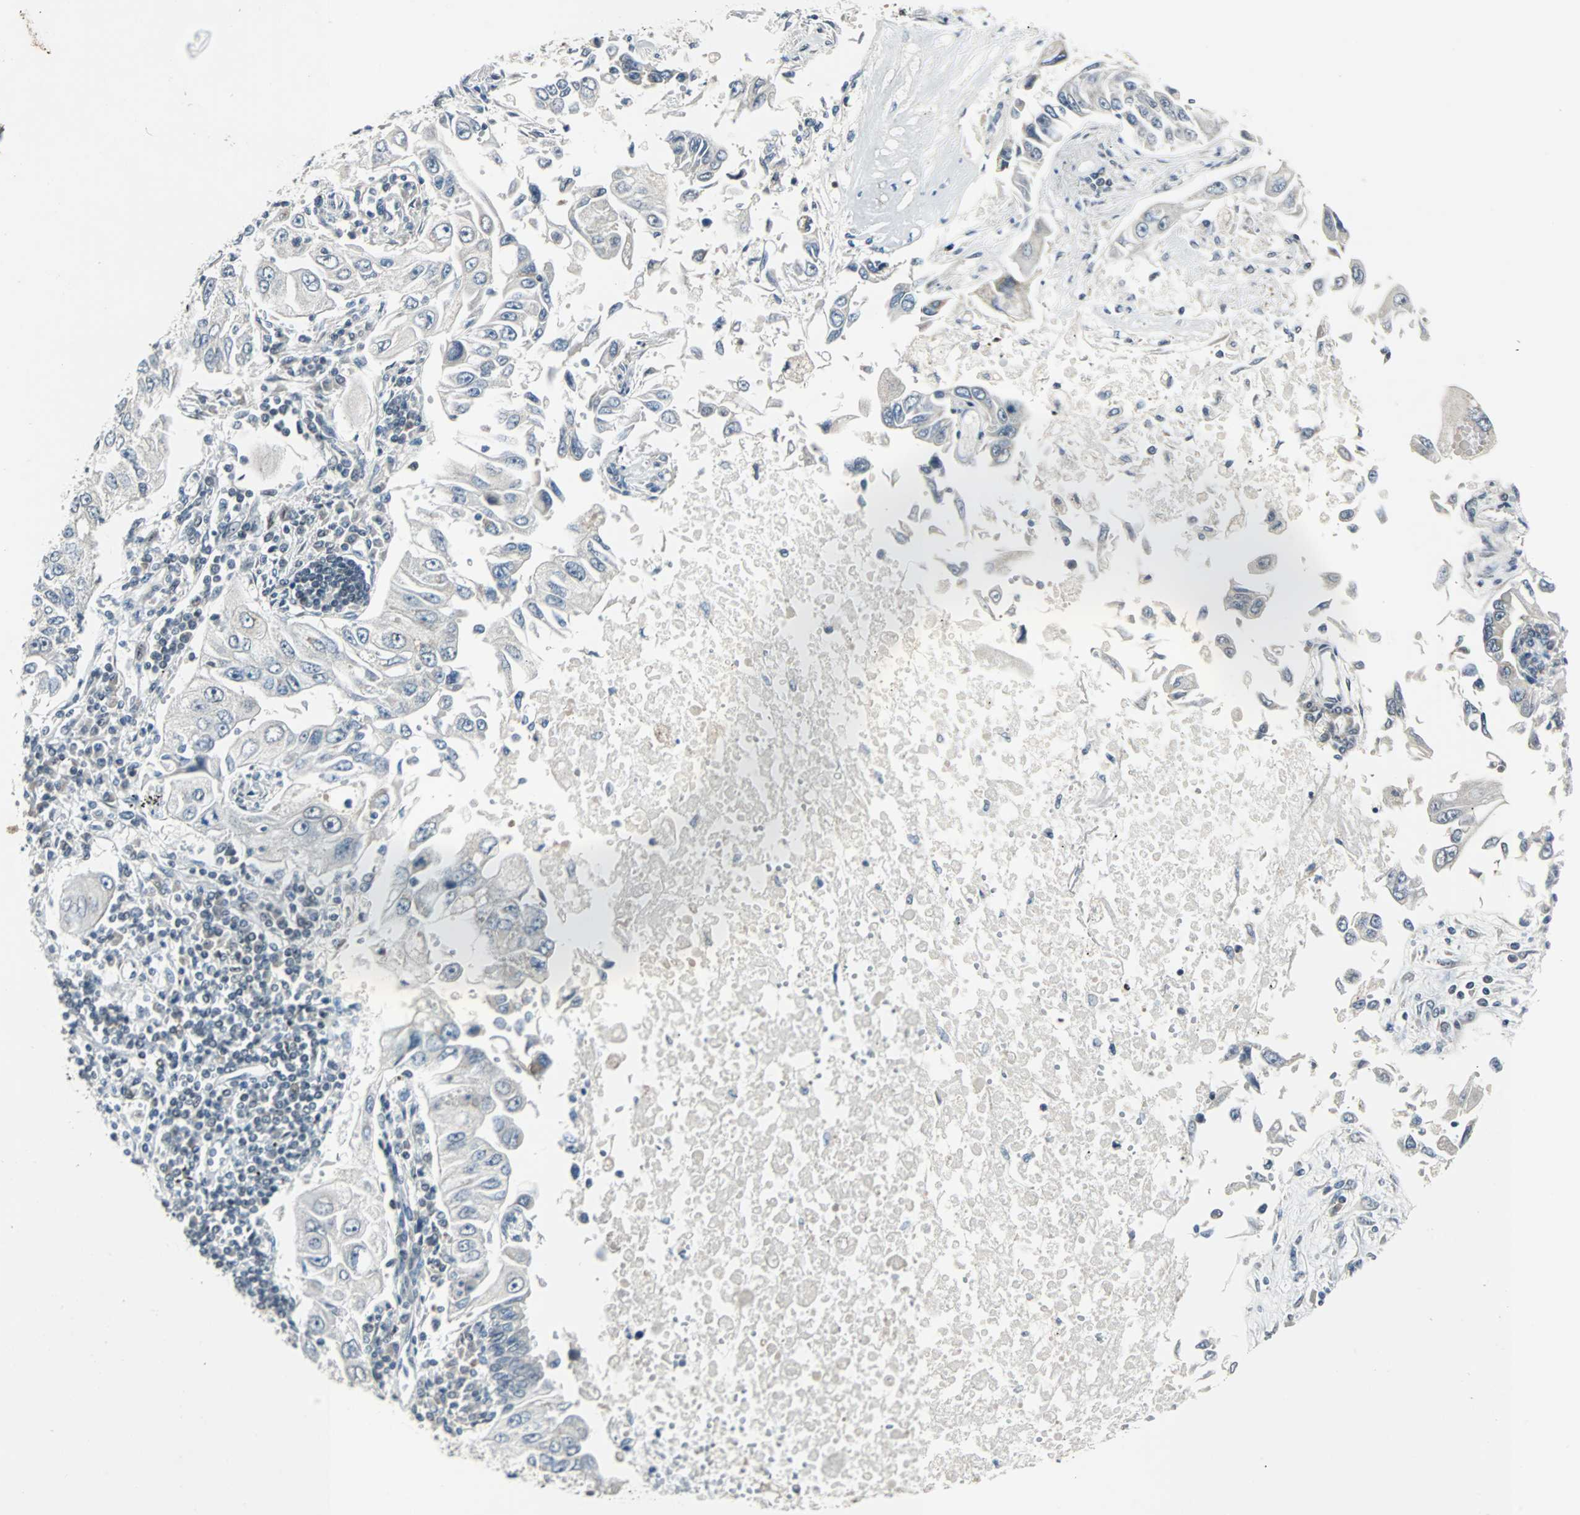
{"staining": {"intensity": "negative", "quantity": "none", "location": "none"}, "tissue": "lung cancer", "cell_type": "Tumor cells", "image_type": "cancer", "snomed": [{"axis": "morphology", "description": "Adenocarcinoma, NOS"}, {"axis": "topography", "description": "Lung"}], "caption": "This image is of lung cancer stained with immunohistochemistry (IHC) to label a protein in brown with the nuclei are counter-stained blue. There is no staining in tumor cells.", "gene": "ZHX2", "patient": {"sex": "male", "age": 84}}